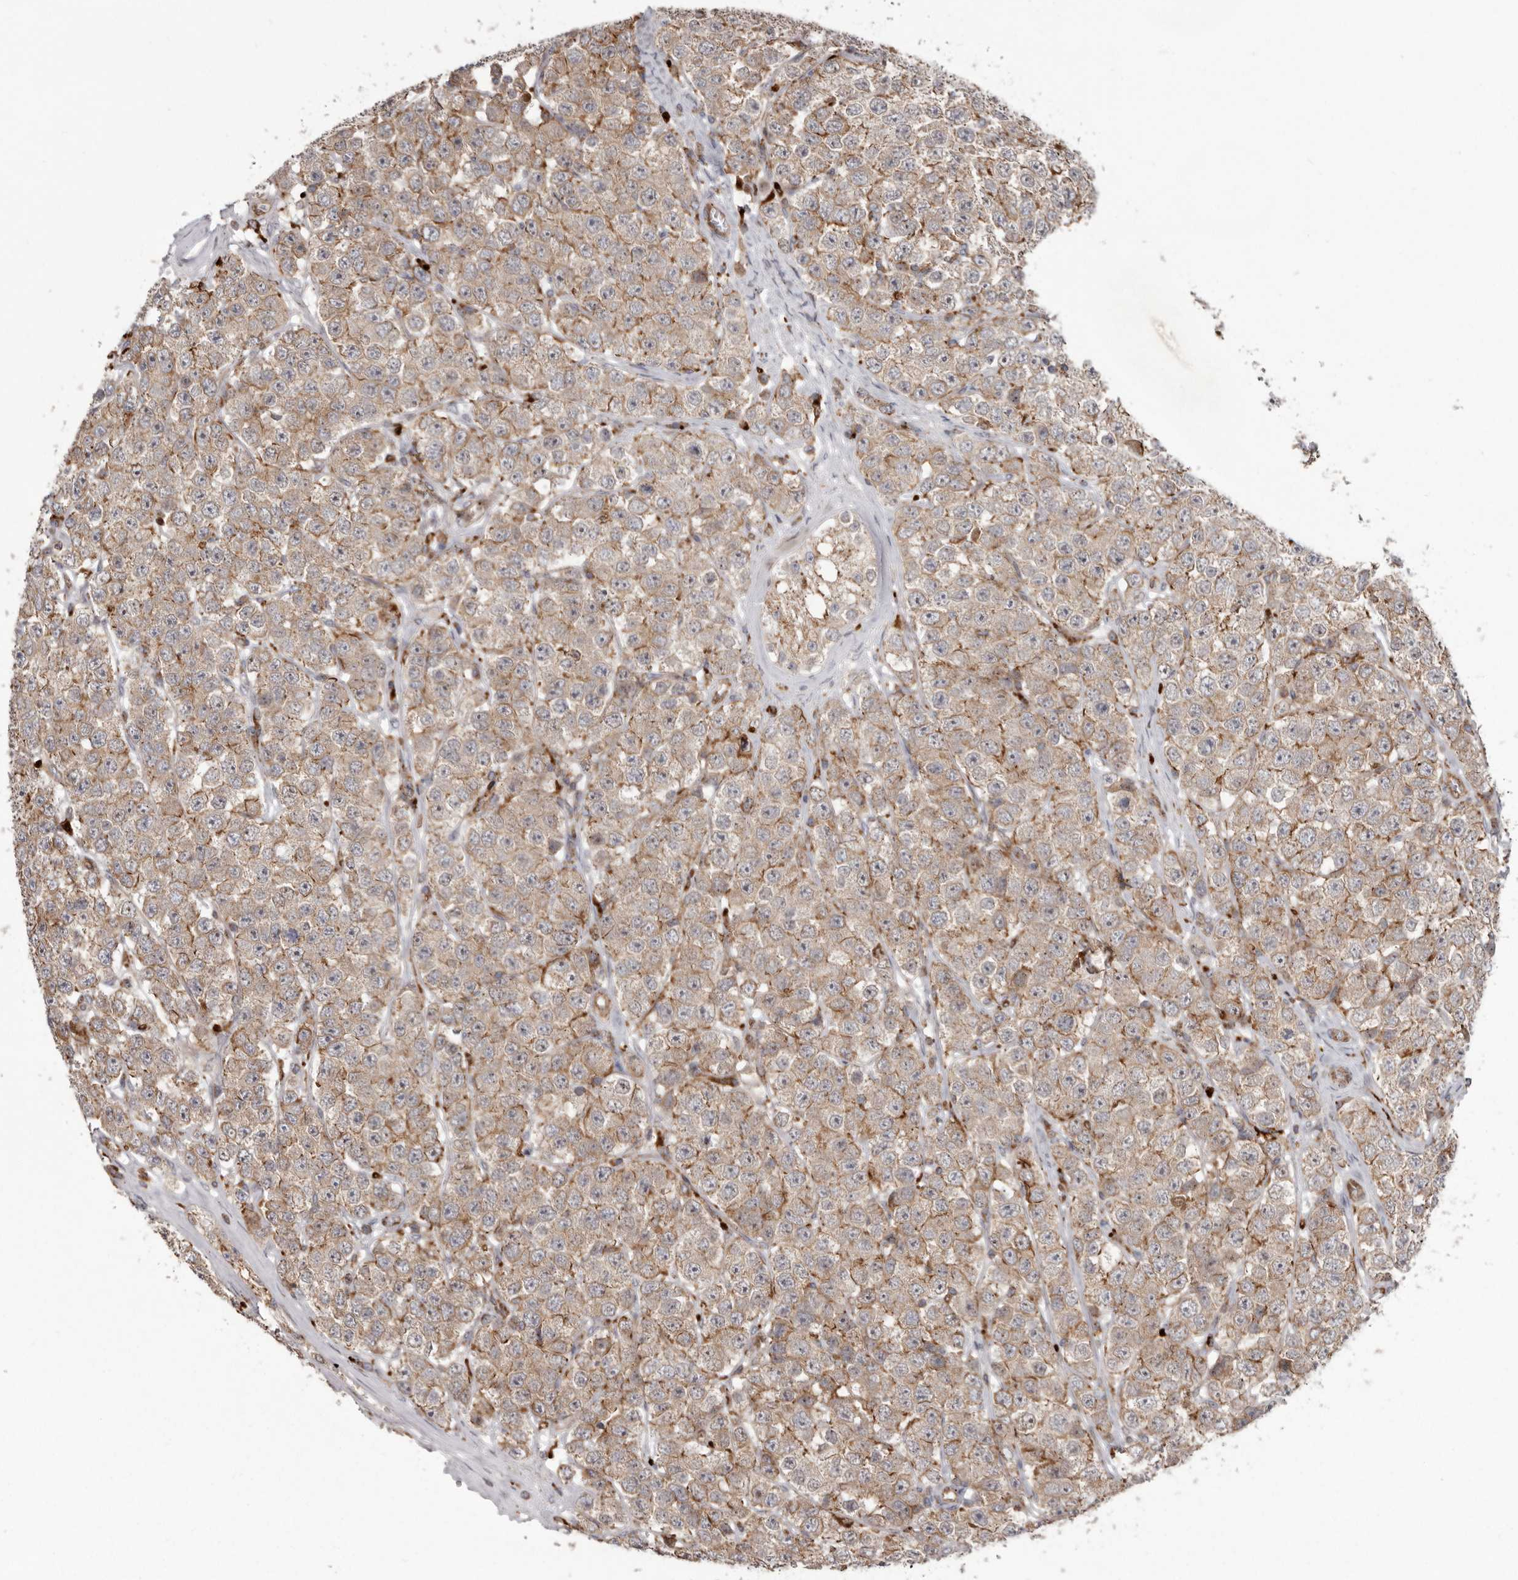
{"staining": {"intensity": "weak", "quantity": ">75%", "location": "cytoplasmic/membranous"}, "tissue": "testis cancer", "cell_type": "Tumor cells", "image_type": "cancer", "snomed": [{"axis": "morphology", "description": "Seminoma, NOS"}, {"axis": "topography", "description": "Testis"}], "caption": "Human testis cancer (seminoma) stained with a protein marker shows weak staining in tumor cells.", "gene": "NUP43", "patient": {"sex": "male", "age": 28}}